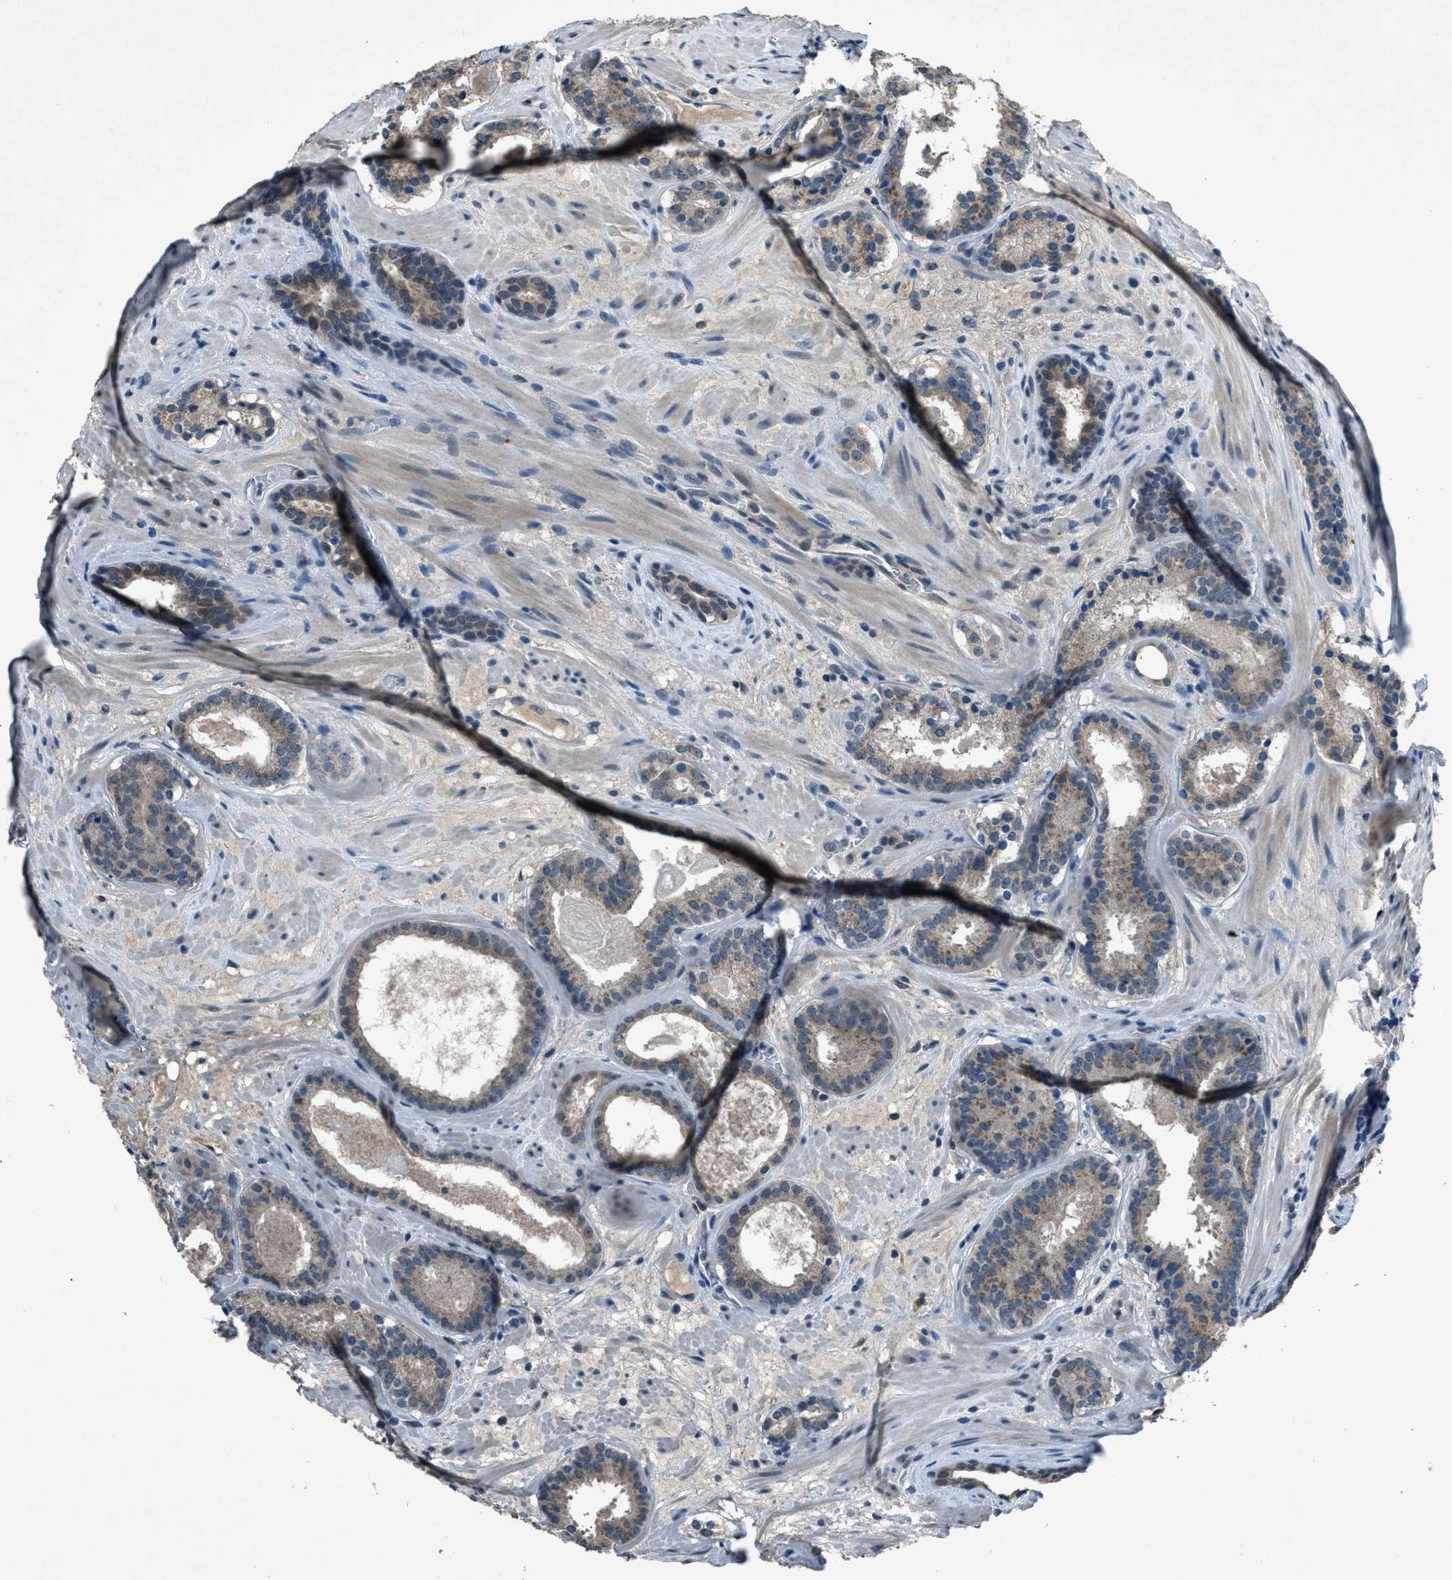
{"staining": {"intensity": "moderate", "quantity": ">75%", "location": "cytoplasmic/membranous"}, "tissue": "prostate cancer", "cell_type": "Tumor cells", "image_type": "cancer", "snomed": [{"axis": "morphology", "description": "Adenocarcinoma, Low grade"}, {"axis": "topography", "description": "Prostate"}], "caption": "Human prostate cancer stained with a brown dye displays moderate cytoplasmic/membranous positive expression in approximately >75% of tumor cells.", "gene": "DUSP19", "patient": {"sex": "male", "age": 69}}